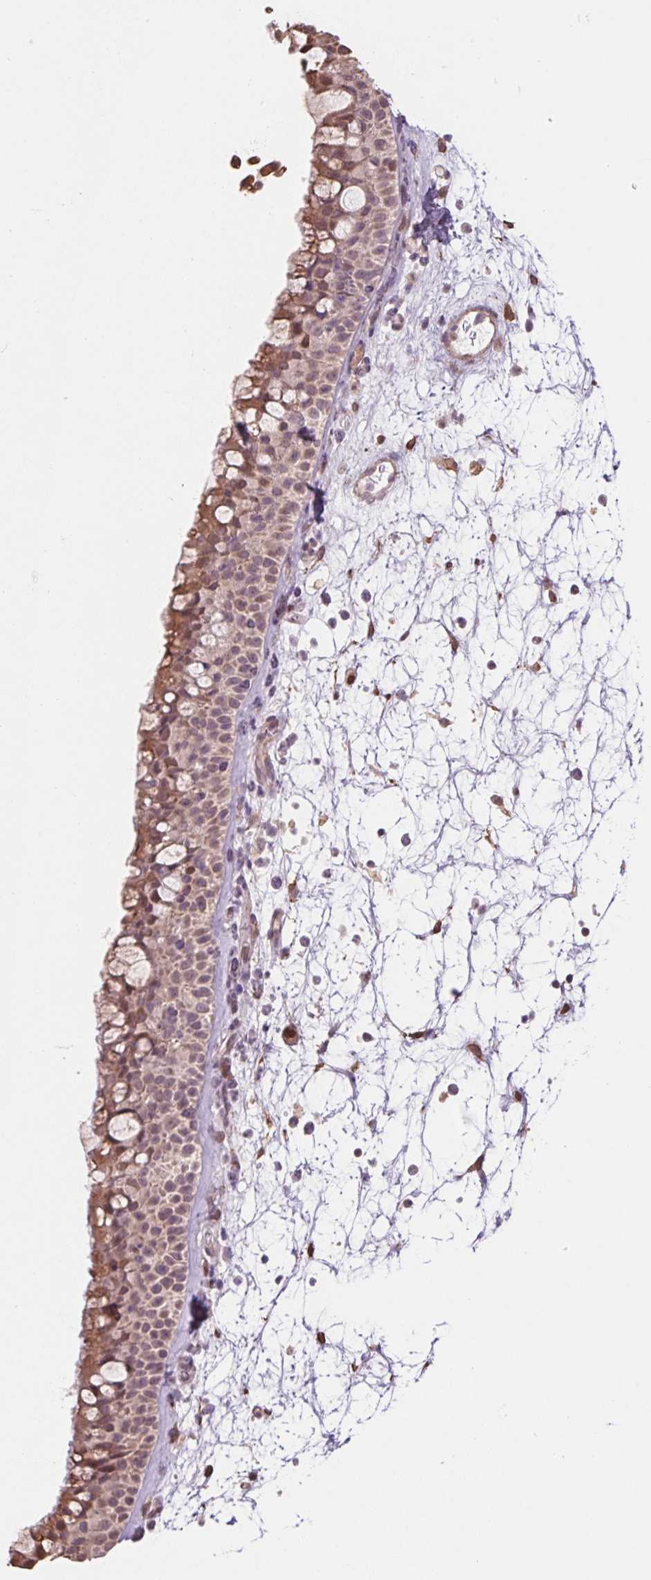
{"staining": {"intensity": "moderate", "quantity": ">75%", "location": "cytoplasmic/membranous,nuclear"}, "tissue": "nasopharynx", "cell_type": "Respiratory epithelial cells", "image_type": "normal", "snomed": [{"axis": "morphology", "description": "Normal tissue, NOS"}, {"axis": "topography", "description": "Nasopharynx"}], "caption": "A high-resolution micrograph shows IHC staining of normal nasopharynx, which demonstrates moderate cytoplasmic/membranous,nuclear expression in about >75% of respiratory epithelial cells. (Stains: DAB (3,3'-diaminobenzidine) in brown, nuclei in blue, Microscopy: brightfield microscopy at high magnification).", "gene": "CUTA", "patient": {"sex": "male", "age": 68}}